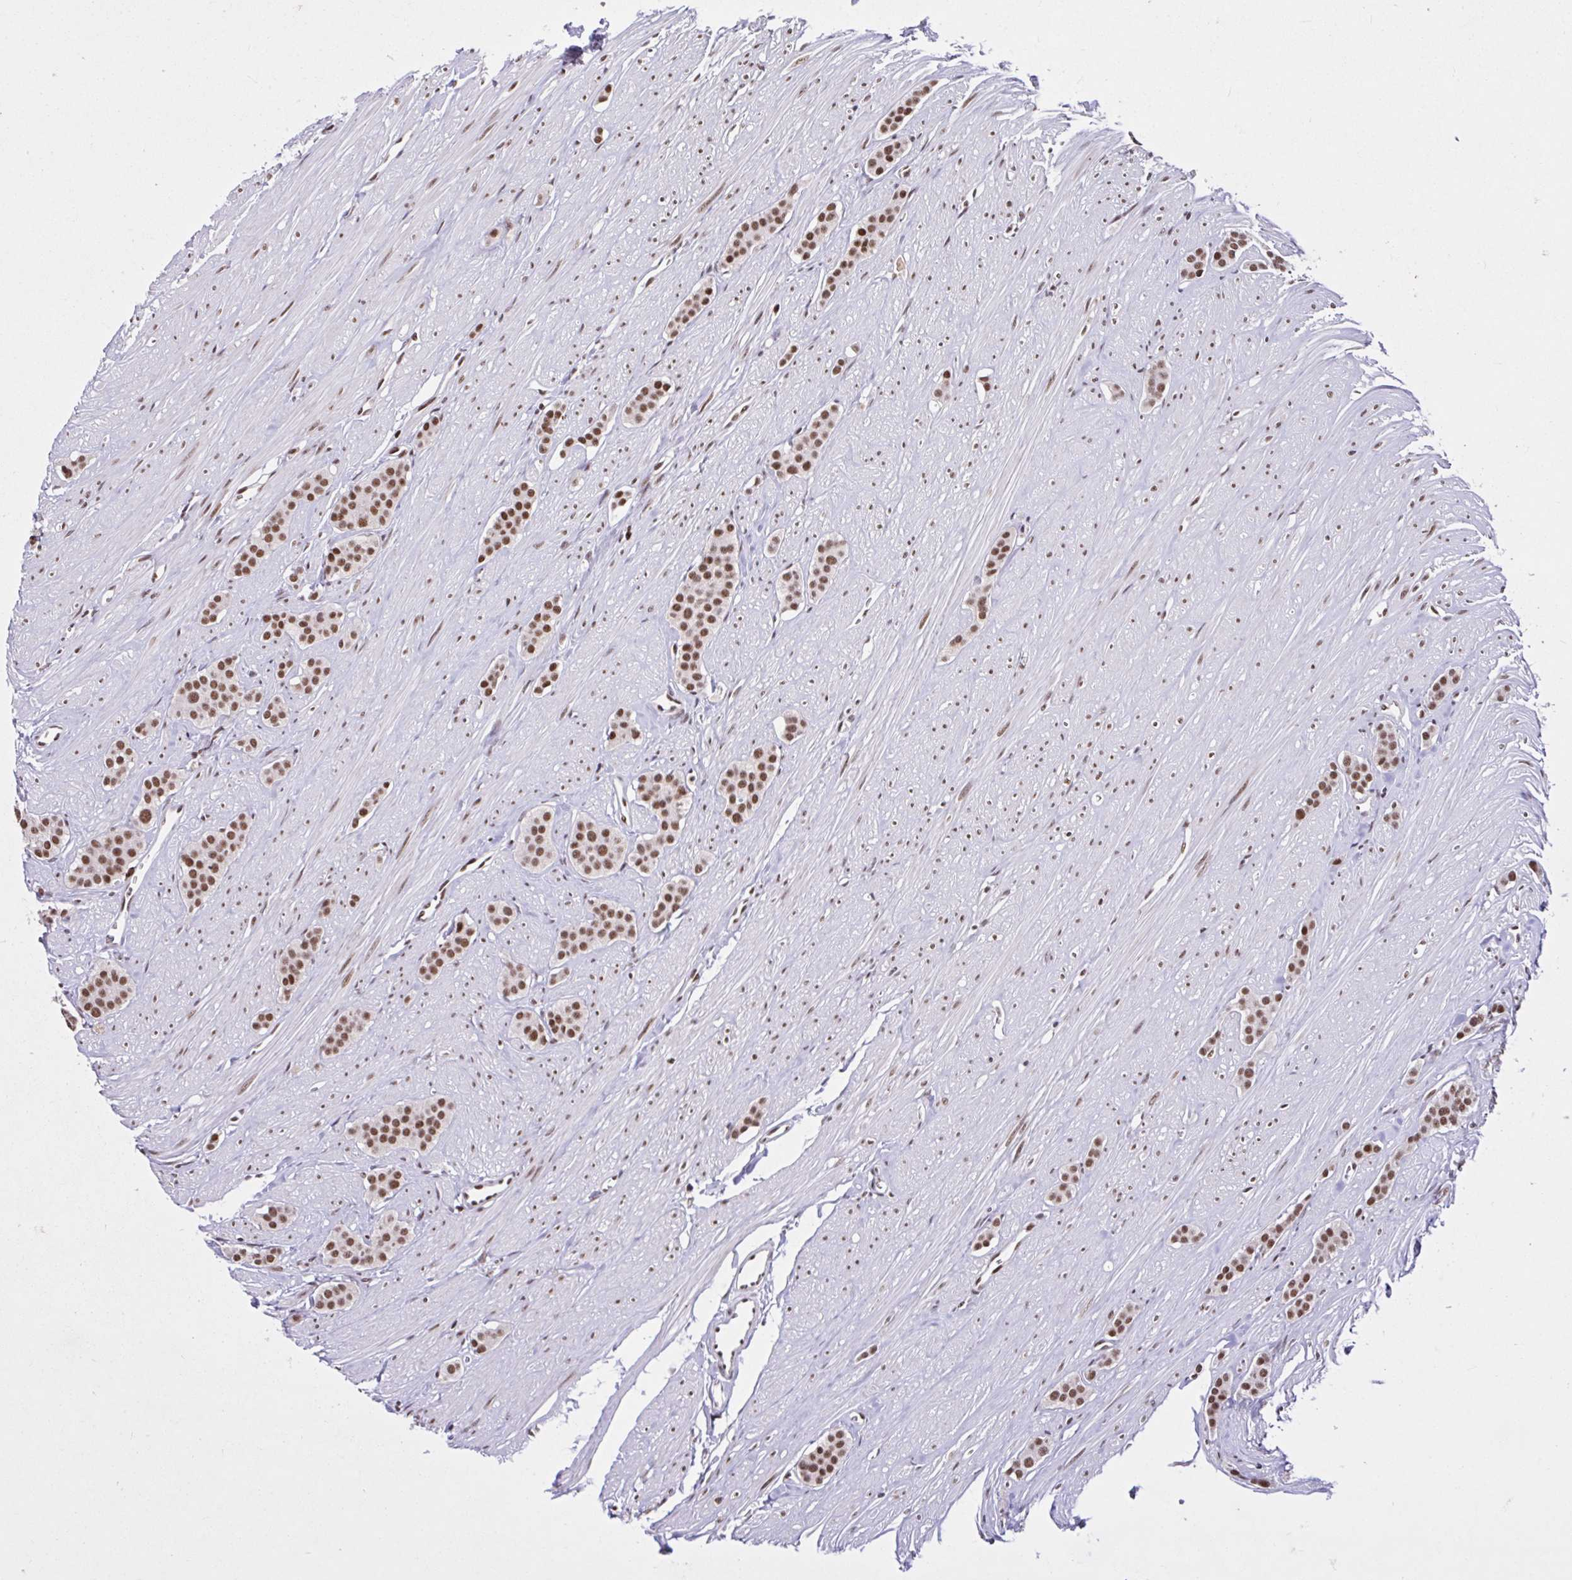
{"staining": {"intensity": "moderate", "quantity": ">75%", "location": "nuclear"}, "tissue": "carcinoid", "cell_type": "Tumor cells", "image_type": "cancer", "snomed": [{"axis": "morphology", "description": "Carcinoid, malignant, NOS"}, {"axis": "topography", "description": "Small intestine"}], "caption": "This micrograph demonstrates immunohistochemistry (IHC) staining of carcinoid (malignant), with medium moderate nuclear positivity in approximately >75% of tumor cells.", "gene": "CCDC12", "patient": {"sex": "male", "age": 60}}